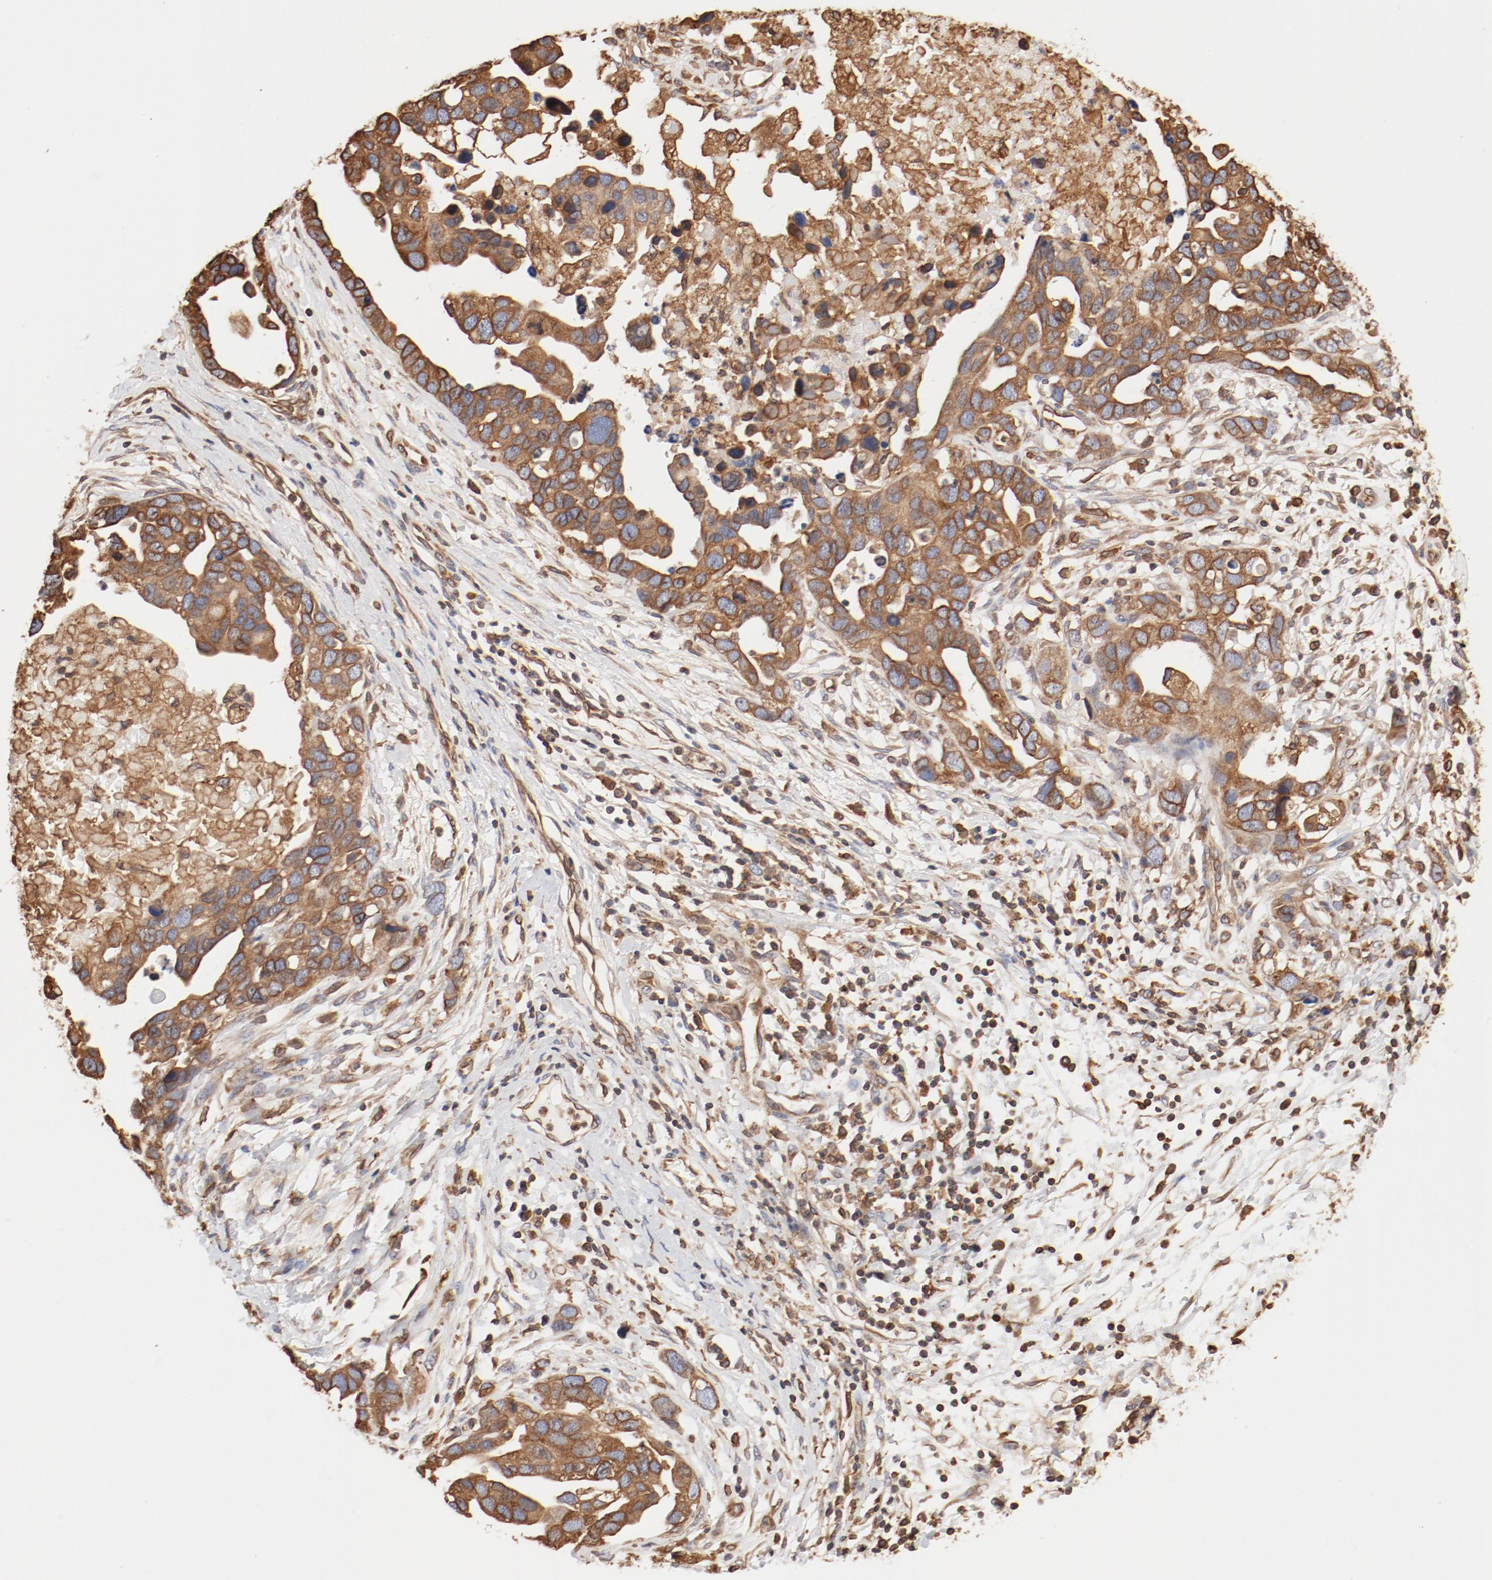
{"staining": {"intensity": "moderate", "quantity": ">75%", "location": "cytoplasmic/membranous"}, "tissue": "ovarian cancer", "cell_type": "Tumor cells", "image_type": "cancer", "snomed": [{"axis": "morphology", "description": "Cystadenocarcinoma, serous, NOS"}, {"axis": "topography", "description": "Ovary"}], "caption": "Ovarian cancer (serous cystadenocarcinoma) tissue shows moderate cytoplasmic/membranous expression in approximately >75% of tumor cells", "gene": "BCAP31", "patient": {"sex": "female", "age": 54}}